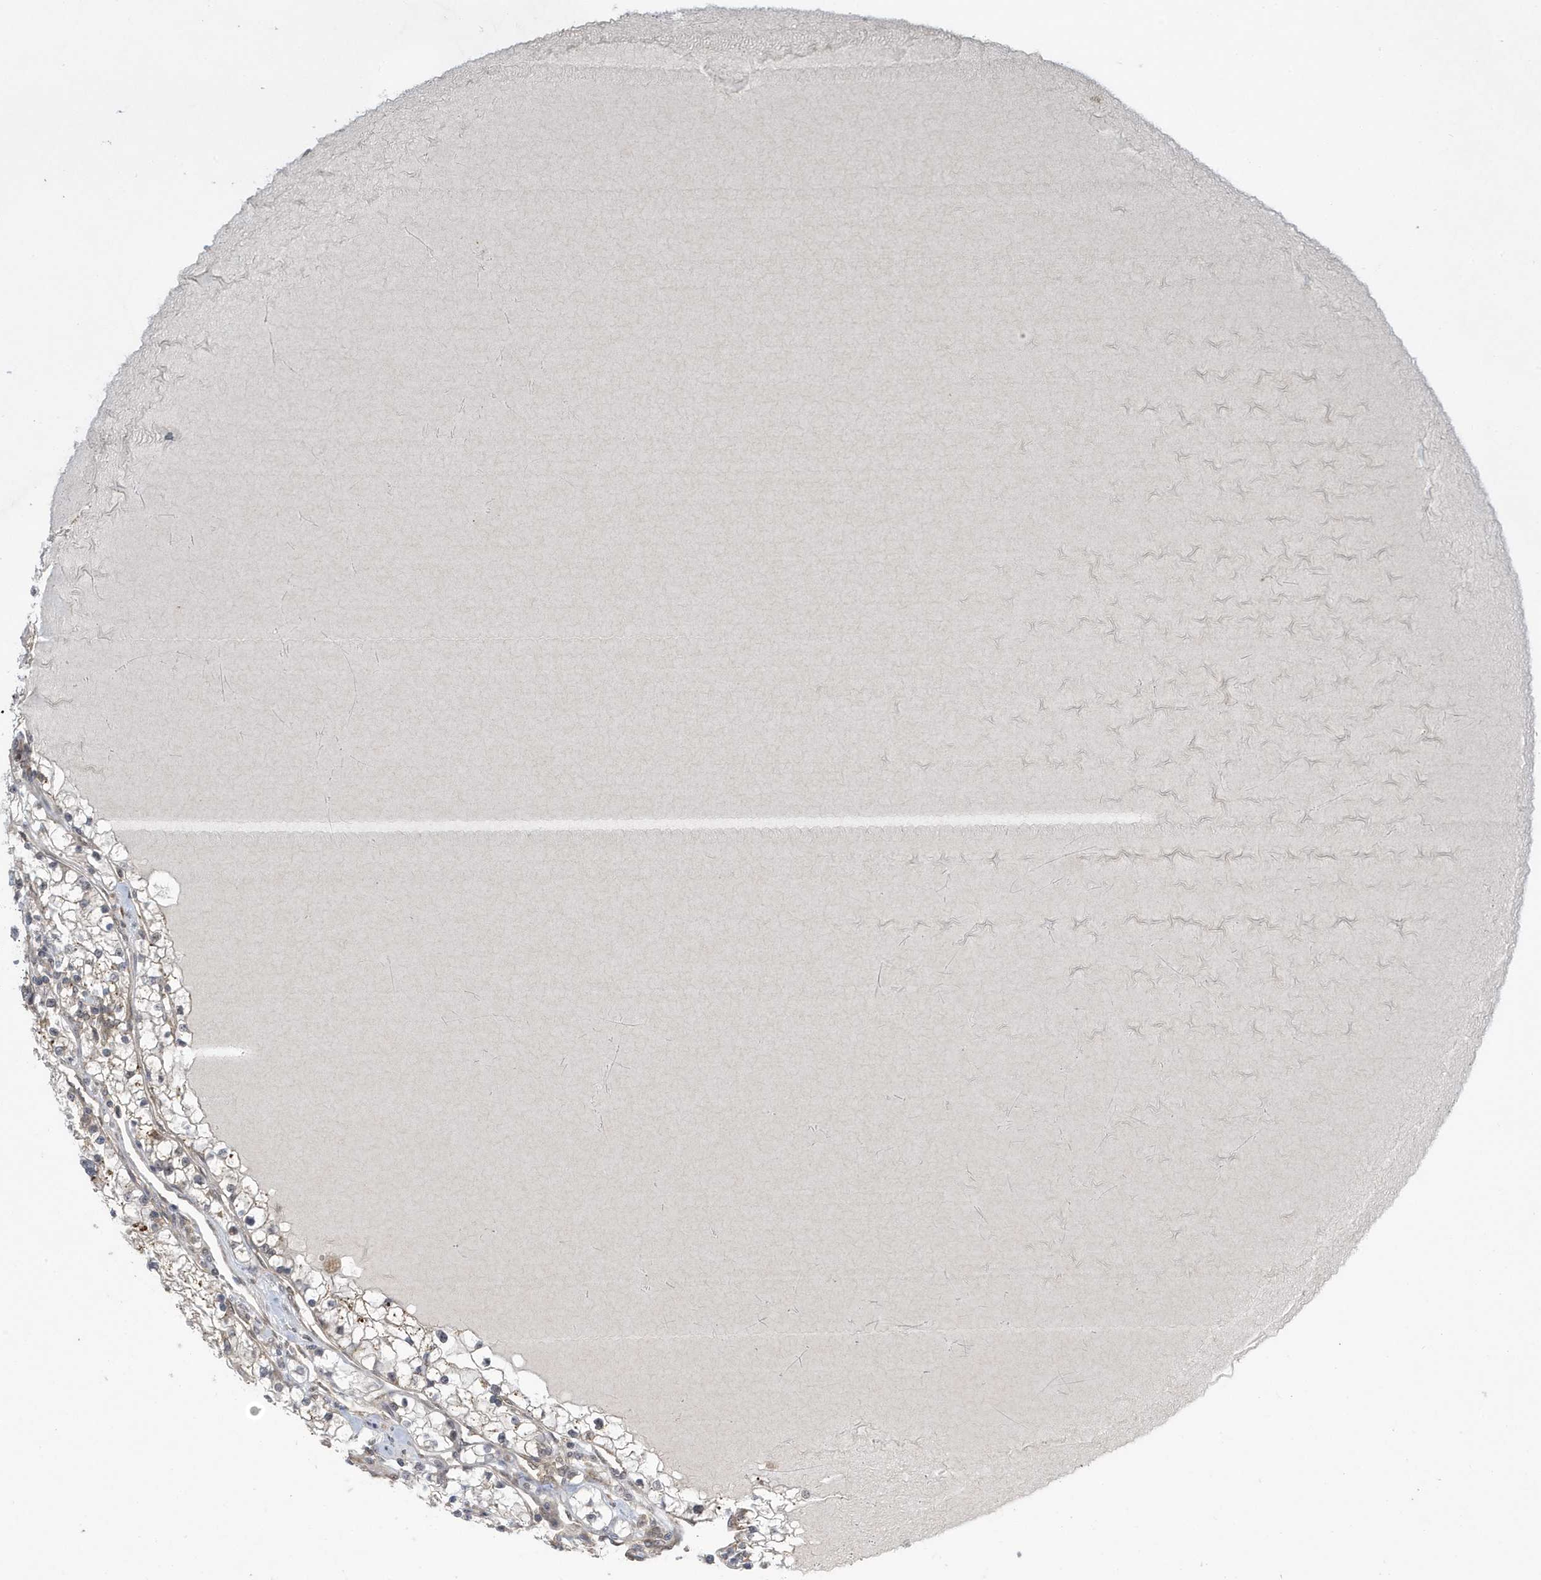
{"staining": {"intensity": "weak", "quantity": "25%-75%", "location": "cytoplasmic/membranous"}, "tissue": "renal cancer", "cell_type": "Tumor cells", "image_type": "cancer", "snomed": [{"axis": "morphology", "description": "Normal tissue, NOS"}, {"axis": "morphology", "description": "Adenocarcinoma, NOS"}, {"axis": "topography", "description": "Kidney"}], "caption": "Protein staining exhibits weak cytoplasmic/membranous staining in approximately 25%-75% of tumor cells in renal adenocarcinoma. The staining was performed using DAB to visualize the protein expression in brown, while the nuclei were stained in blue with hematoxylin (Magnification: 20x).", "gene": "NCOA7", "patient": {"sex": "male", "age": 68}}